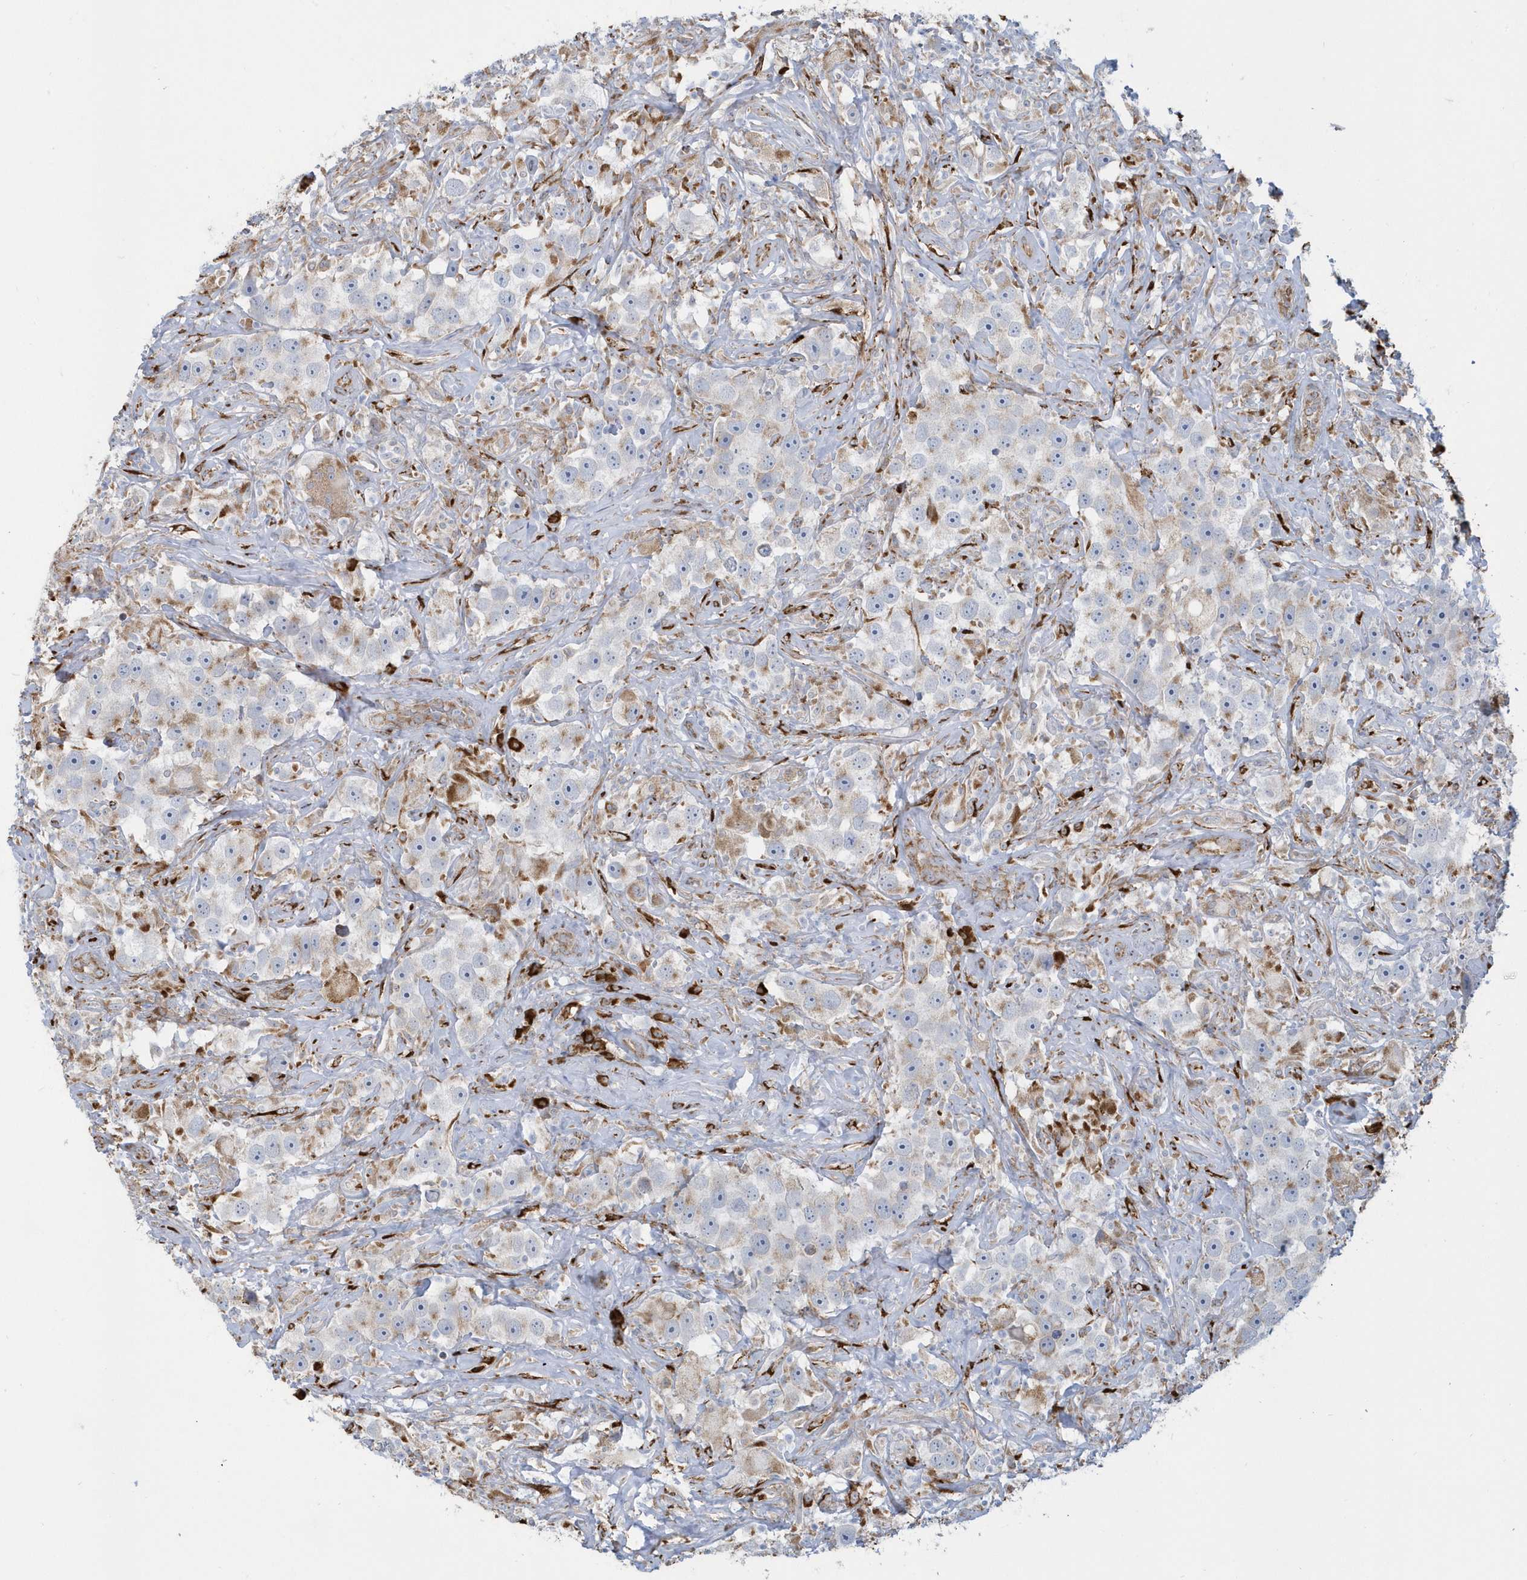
{"staining": {"intensity": "moderate", "quantity": "<25%", "location": "cytoplasmic/membranous"}, "tissue": "testis cancer", "cell_type": "Tumor cells", "image_type": "cancer", "snomed": [{"axis": "morphology", "description": "Seminoma, NOS"}, {"axis": "topography", "description": "Testis"}], "caption": "An immunohistochemistry histopathology image of tumor tissue is shown. Protein staining in brown shows moderate cytoplasmic/membranous positivity in testis cancer within tumor cells.", "gene": "DCAF1", "patient": {"sex": "male", "age": 49}}